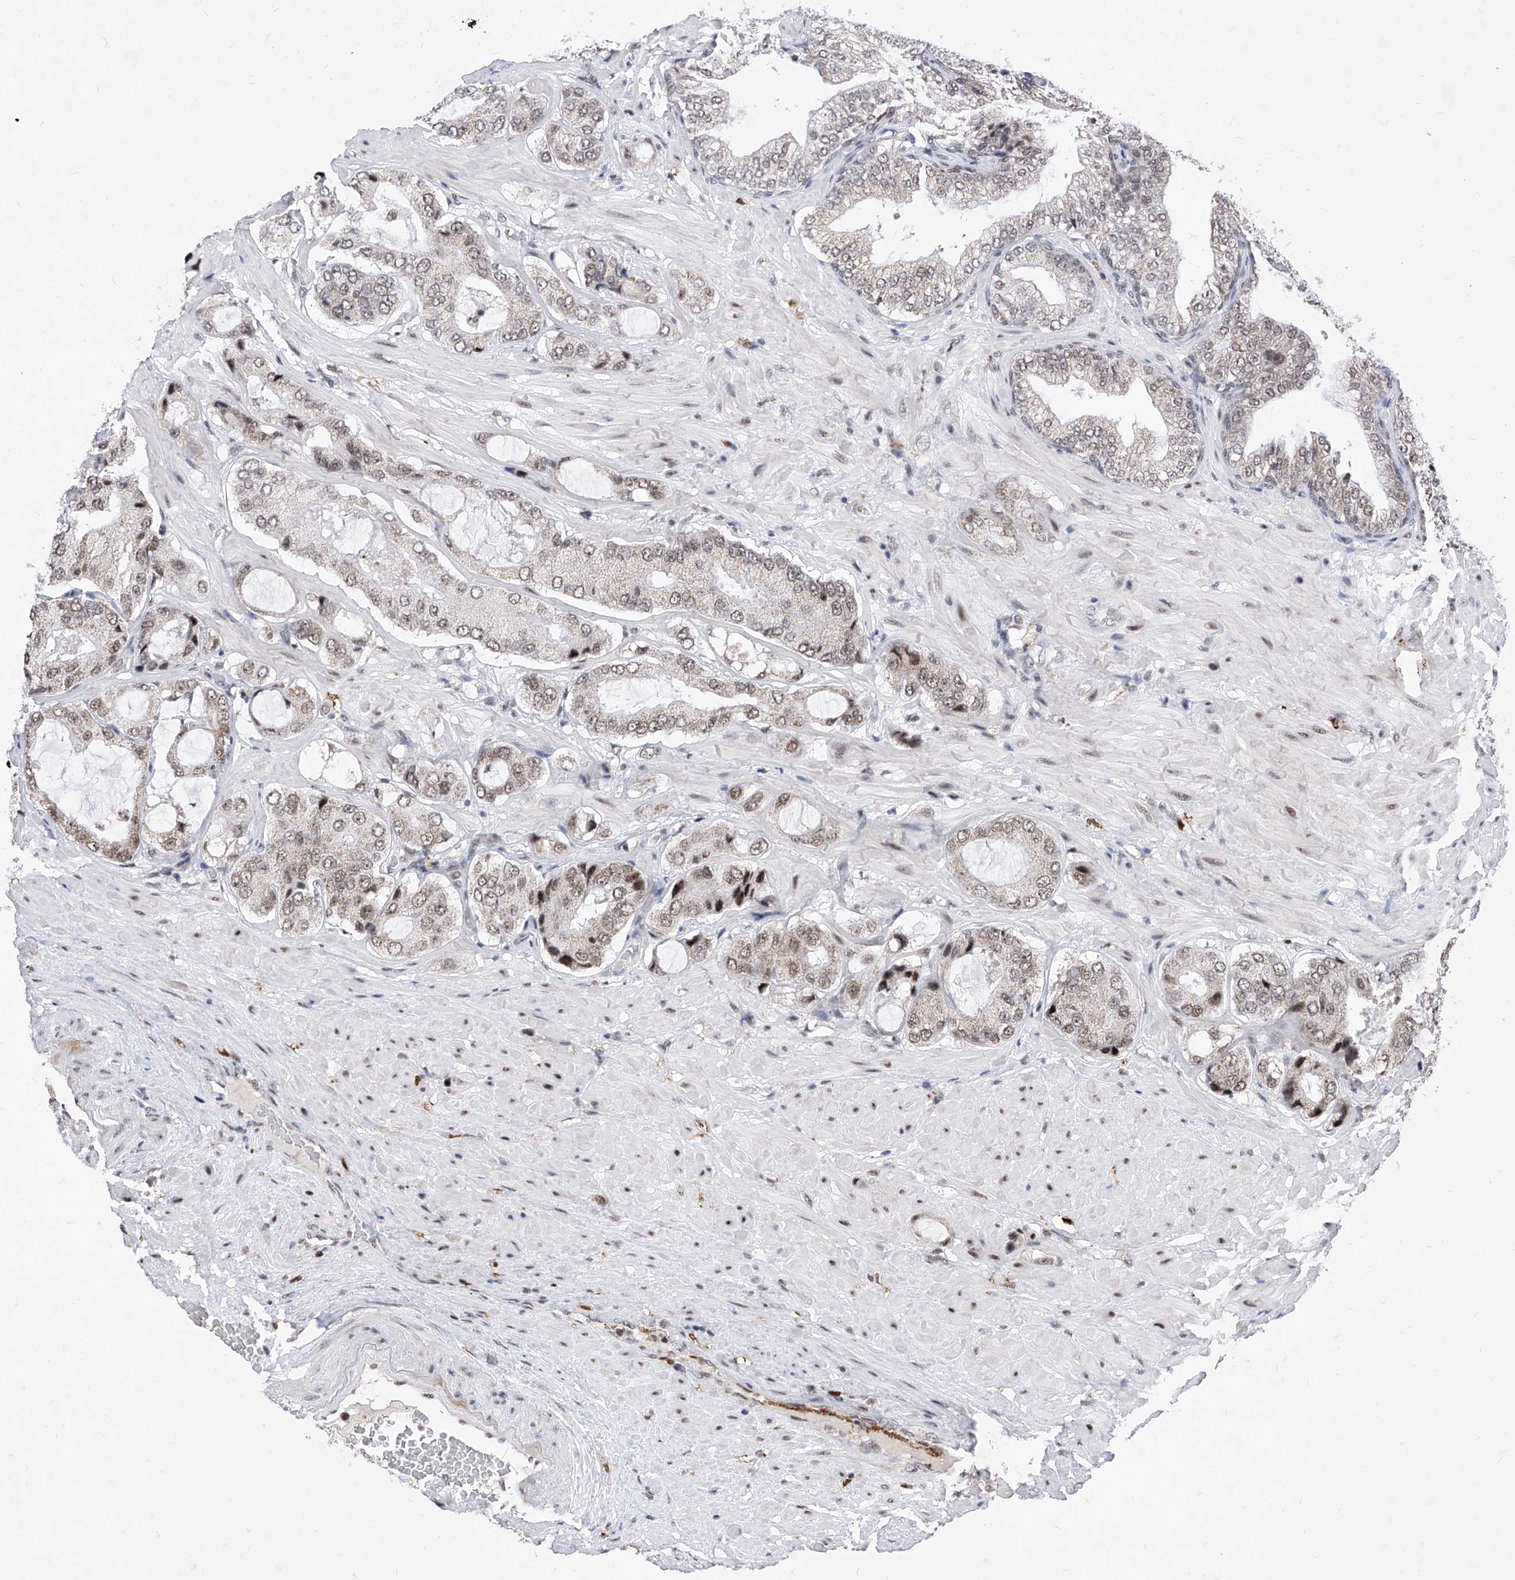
{"staining": {"intensity": "weak", "quantity": ">75%", "location": "nuclear"}, "tissue": "prostate cancer", "cell_type": "Tumor cells", "image_type": "cancer", "snomed": [{"axis": "morphology", "description": "Adenocarcinoma, High grade"}, {"axis": "topography", "description": "Prostate"}], "caption": "Weak nuclear protein positivity is identified in about >75% of tumor cells in prostate cancer.", "gene": "PHF5A", "patient": {"sex": "male", "age": 59}}